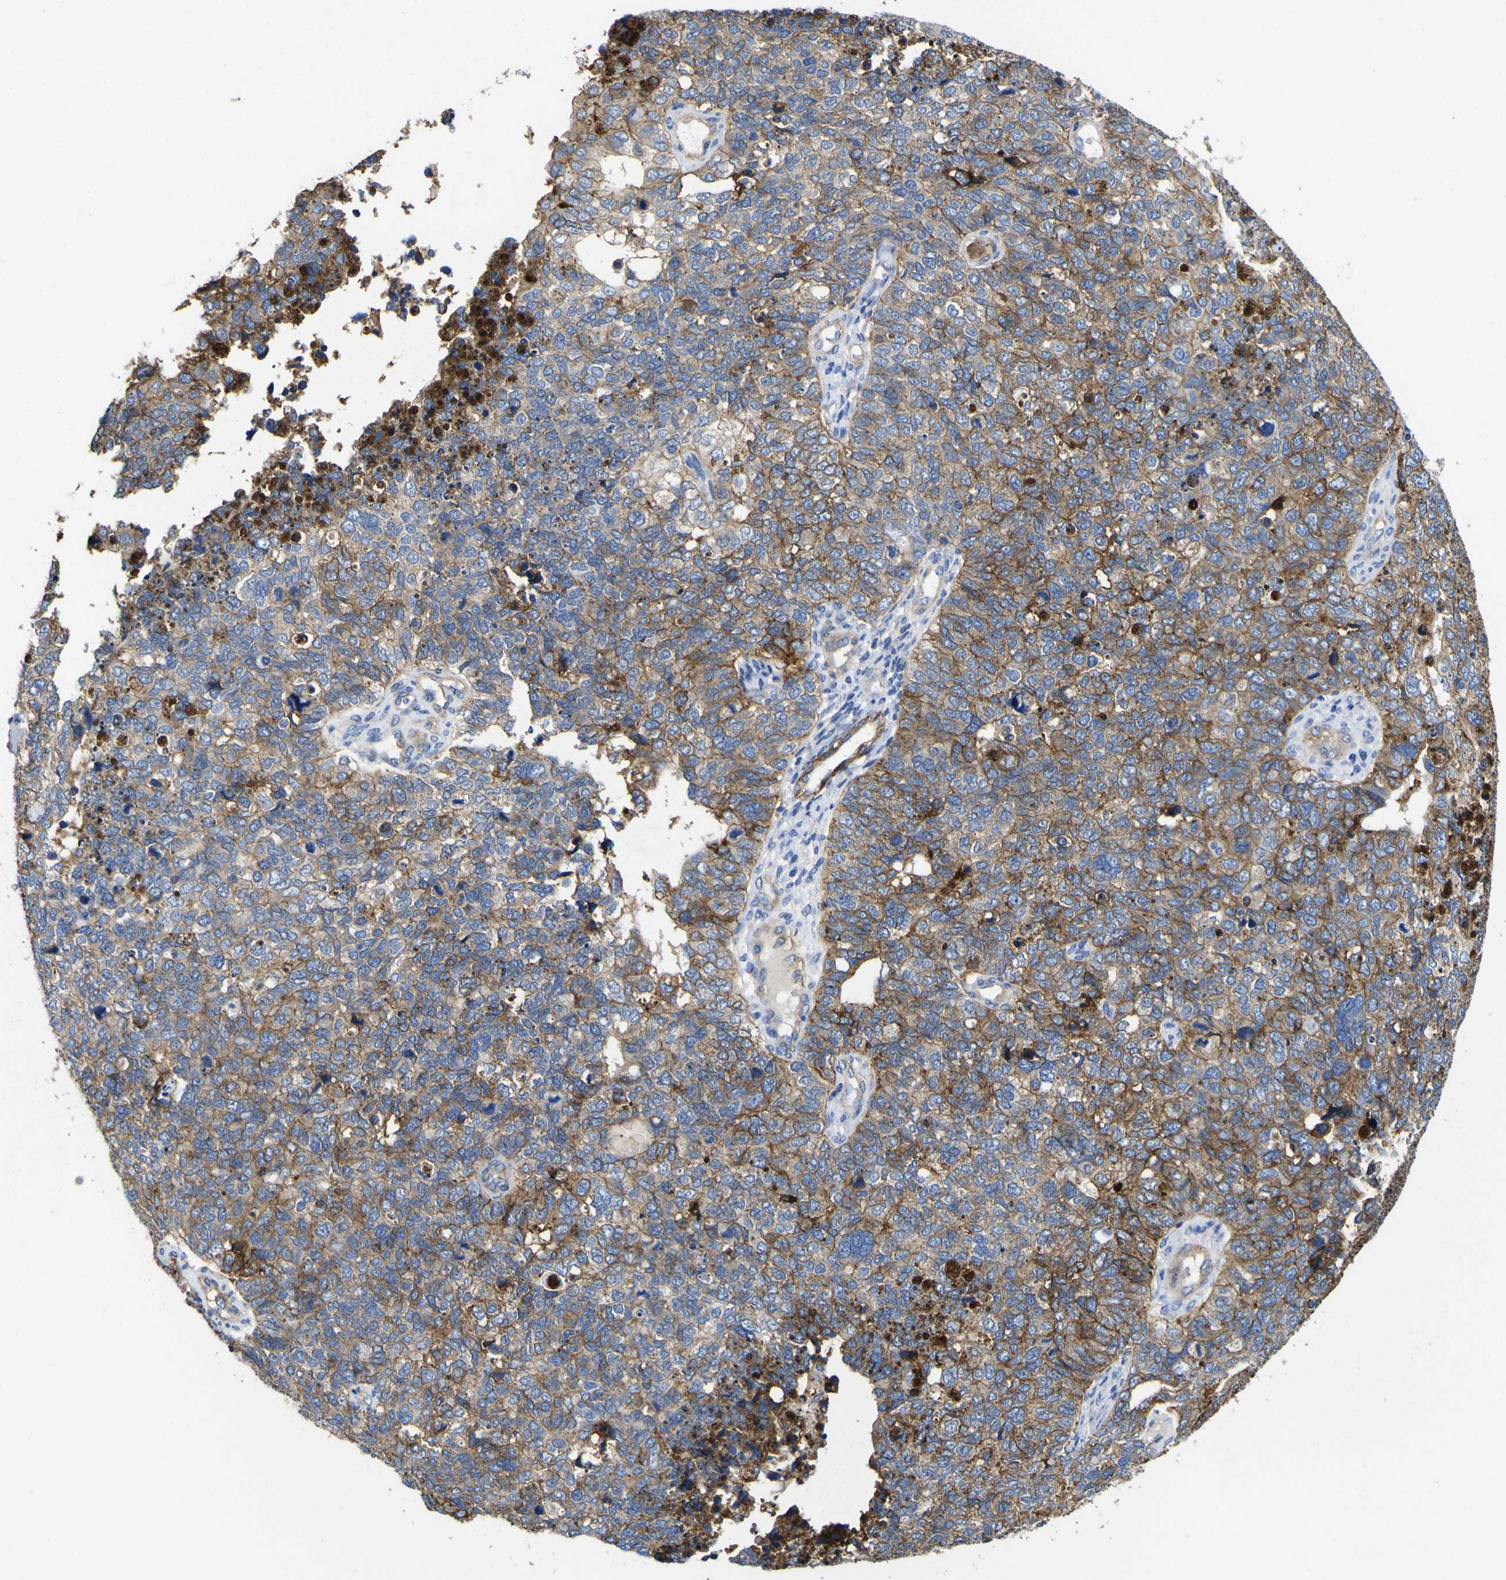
{"staining": {"intensity": "moderate", "quantity": "25%-75%", "location": "cytoplasmic/membranous"}, "tissue": "cervical cancer", "cell_type": "Tumor cells", "image_type": "cancer", "snomed": [{"axis": "morphology", "description": "Squamous cell carcinoma, NOS"}, {"axis": "topography", "description": "Cervix"}], "caption": "A brown stain shows moderate cytoplasmic/membranous staining of a protein in human cervical cancer (squamous cell carcinoma) tumor cells.", "gene": "CD151", "patient": {"sex": "female", "age": 63}}